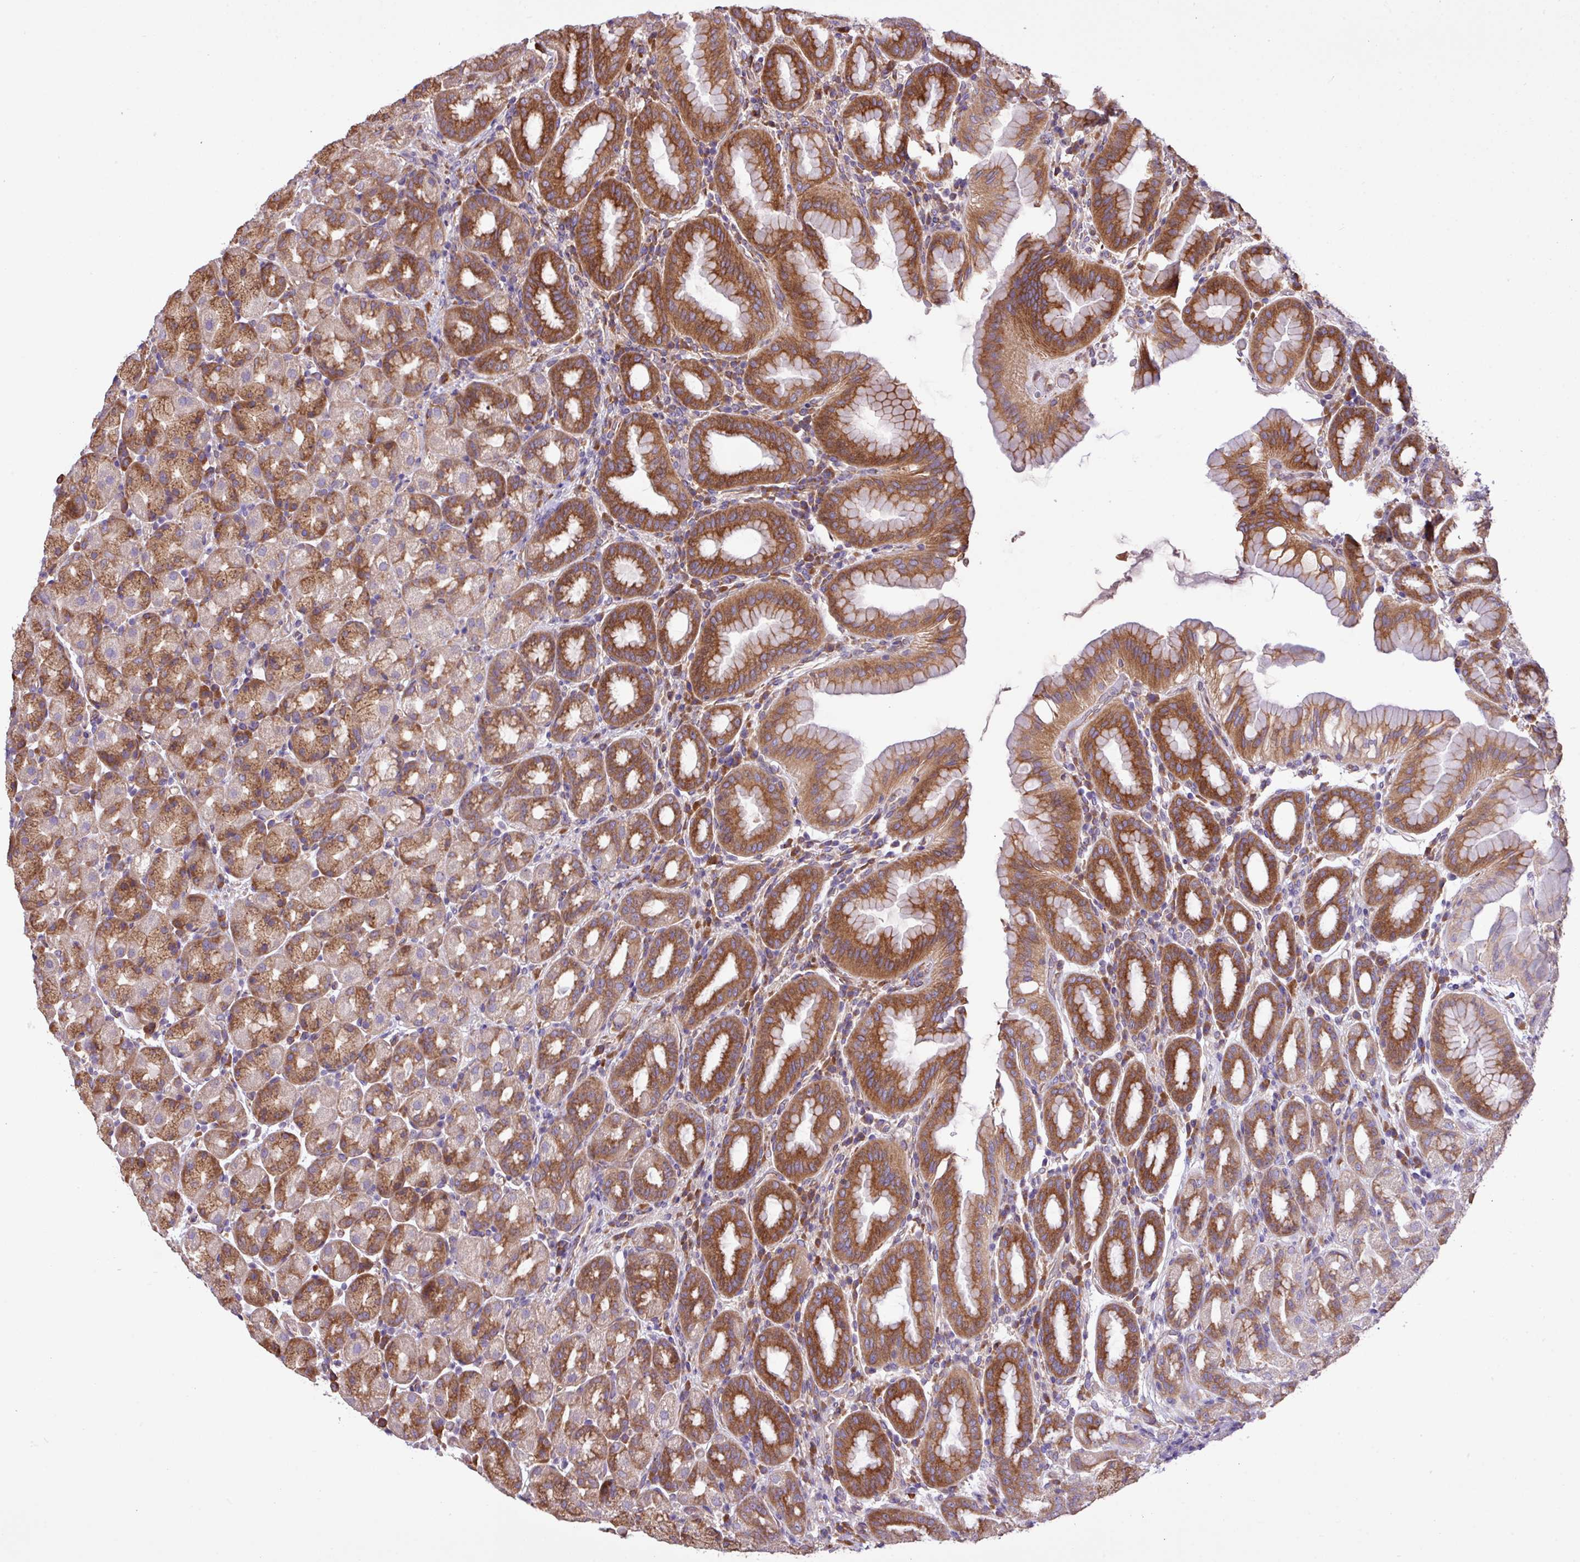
{"staining": {"intensity": "moderate", "quantity": ">75%", "location": "cytoplasmic/membranous"}, "tissue": "stomach", "cell_type": "Glandular cells", "image_type": "normal", "snomed": [{"axis": "morphology", "description": "Normal tissue, NOS"}, {"axis": "topography", "description": "Stomach, upper"}, {"axis": "topography", "description": "Stomach"}], "caption": "This histopathology image displays IHC staining of unremarkable human stomach, with medium moderate cytoplasmic/membranous staining in about >75% of glandular cells.", "gene": "MEGF6", "patient": {"sex": "male", "age": 68}}